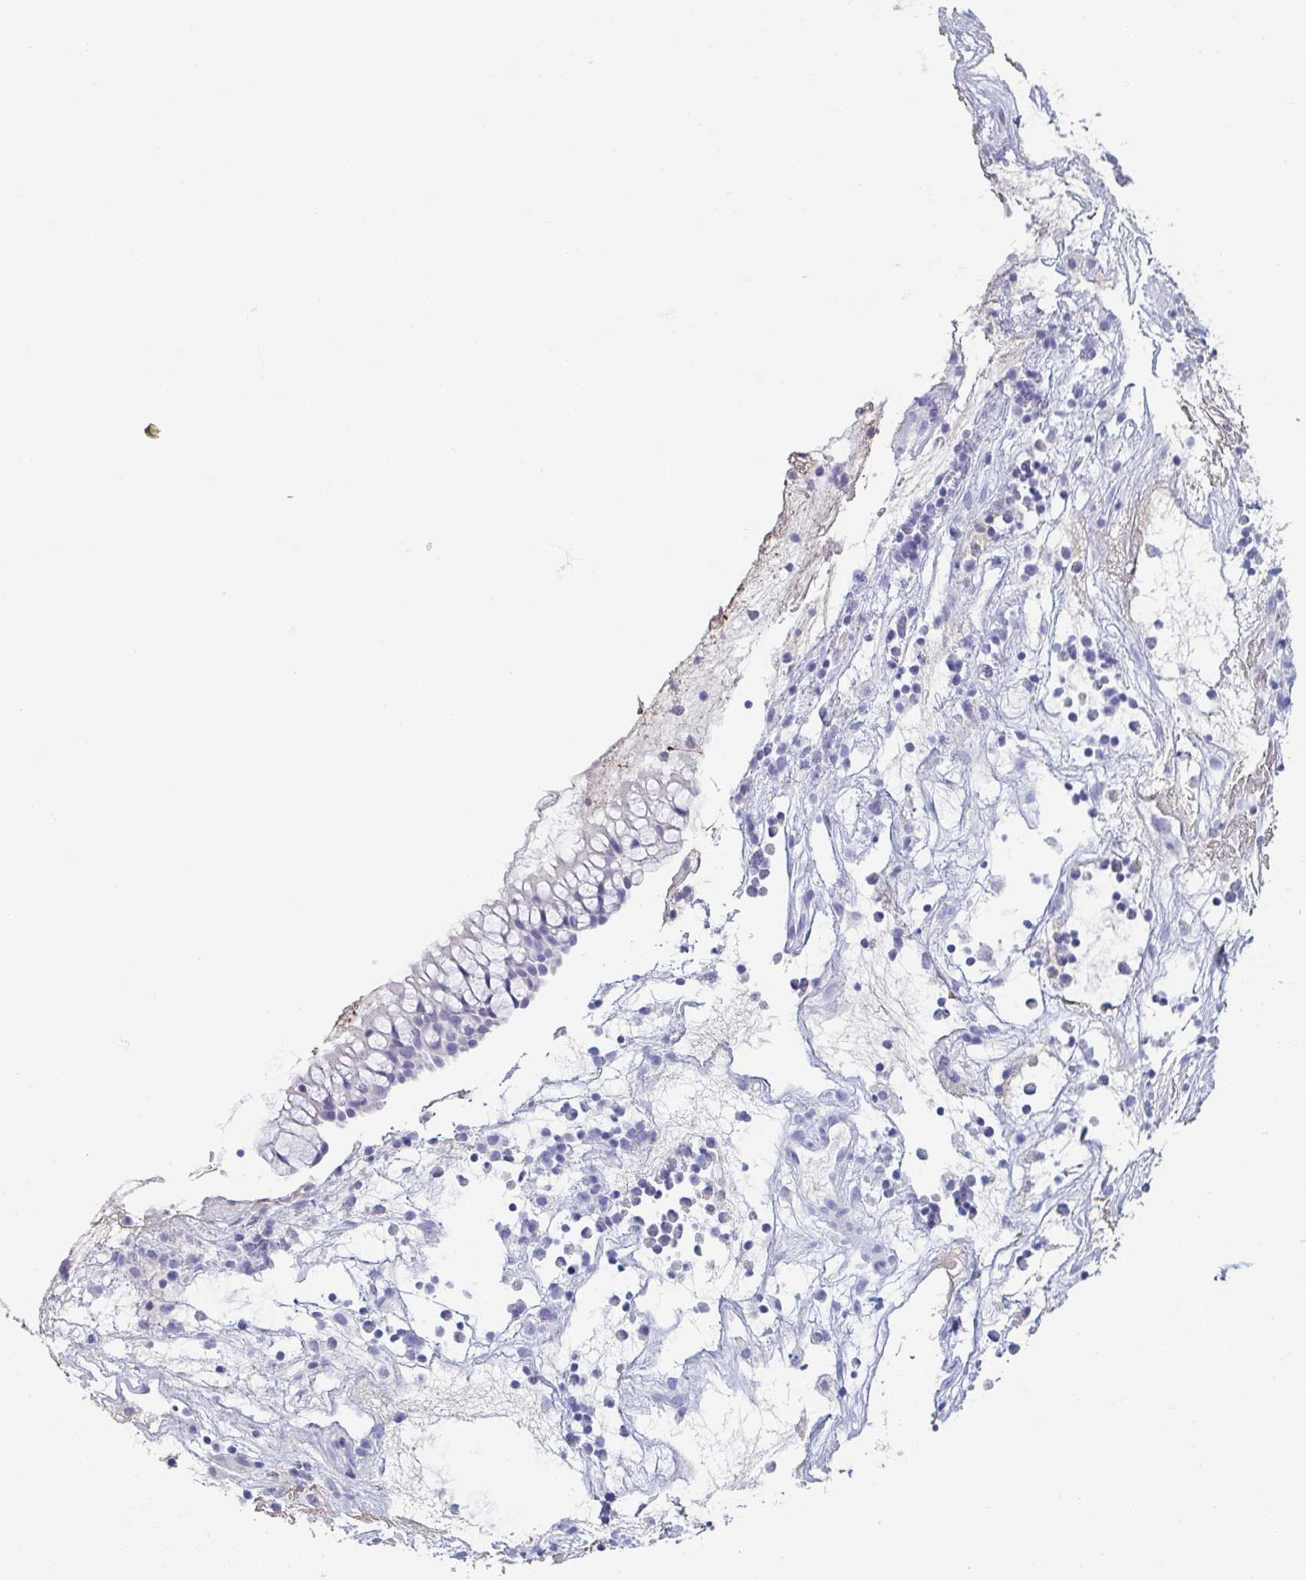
{"staining": {"intensity": "negative", "quantity": "none", "location": "none"}, "tissue": "nasopharynx", "cell_type": "Respiratory epithelial cells", "image_type": "normal", "snomed": [{"axis": "morphology", "description": "Normal tissue, NOS"}, {"axis": "topography", "description": "Nasopharynx"}], "caption": "DAB (3,3'-diaminobenzidine) immunohistochemical staining of benign human nasopharynx reveals no significant positivity in respiratory epithelial cells. The staining is performed using DAB brown chromogen with nuclei counter-stained in using hematoxylin.", "gene": "ZG16B", "patient": {"sex": "male", "age": 56}}